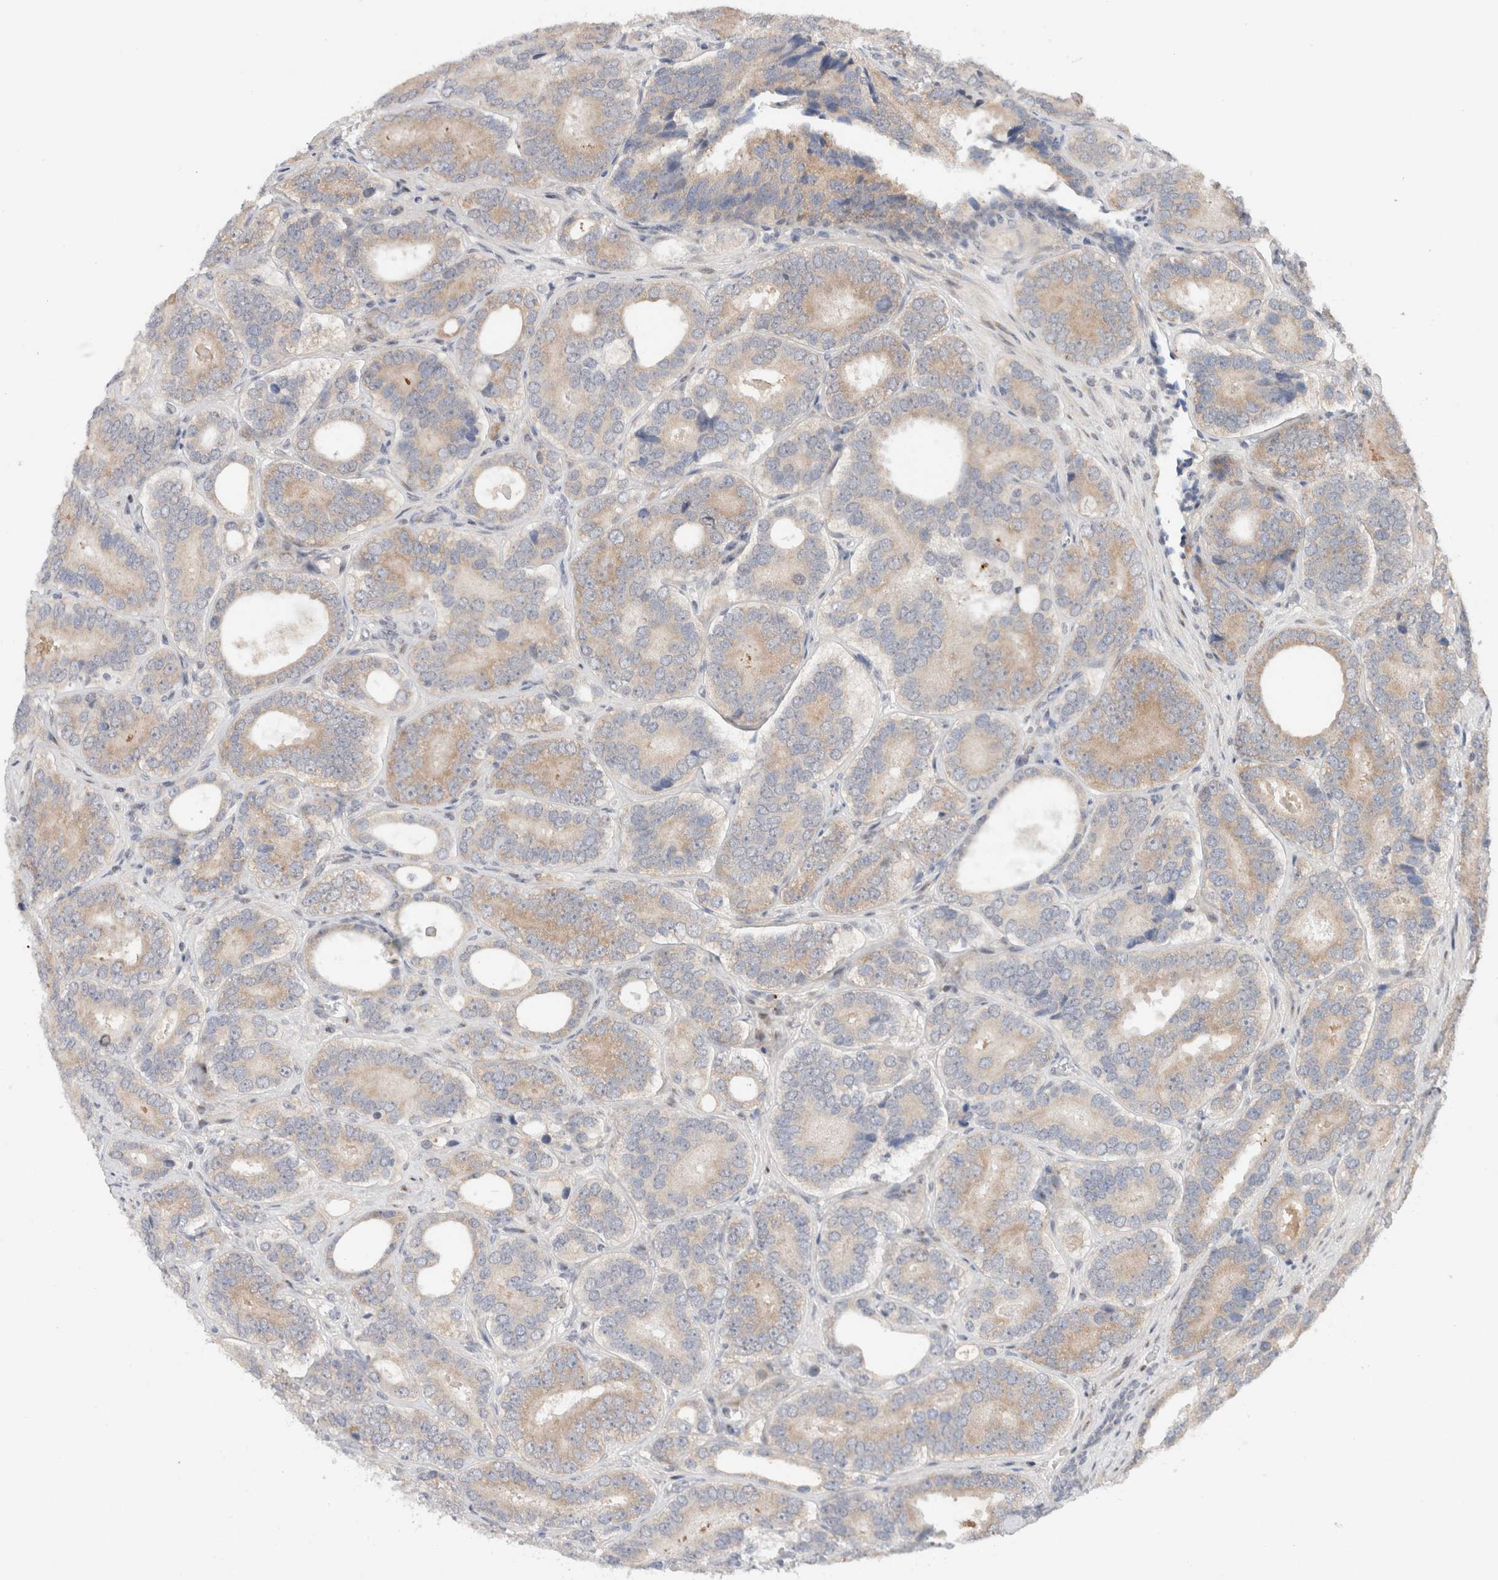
{"staining": {"intensity": "moderate", "quantity": ">75%", "location": "cytoplasmic/membranous"}, "tissue": "prostate cancer", "cell_type": "Tumor cells", "image_type": "cancer", "snomed": [{"axis": "morphology", "description": "Adenocarcinoma, High grade"}, {"axis": "topography", "description": "Prostate"}], "caption": "A brown stain shows moderate cytoplasmic/membranous expression of a protein in human prostate high-grade adenocarcinoma tumor cells. (DAB IHC with brightfield microscopy, high magnification).", "gene": "ERI3", "patient": {"sex": "male", "age": 56}}